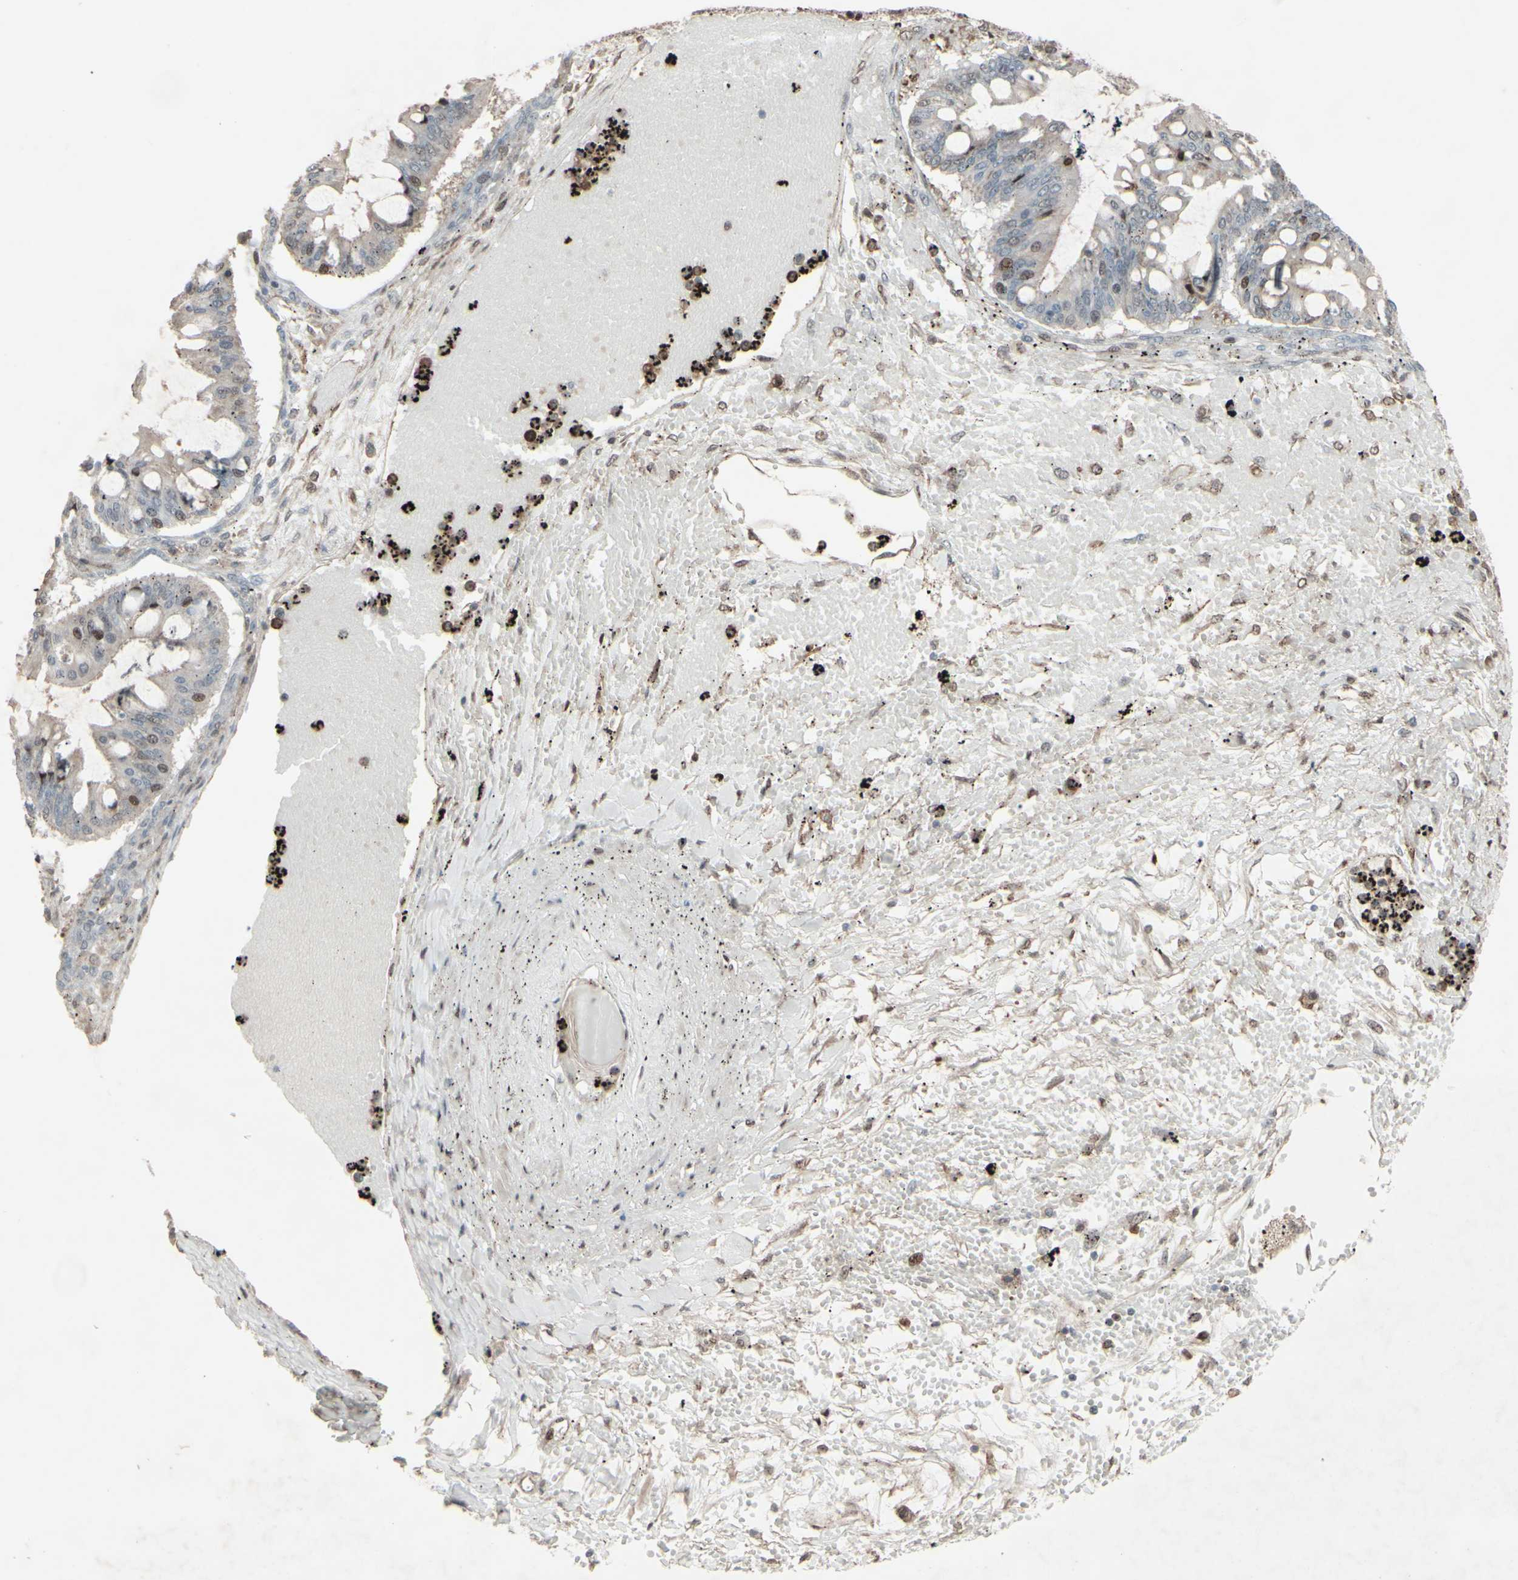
{"staining": {"intensity": "moderate", "quantity": "<25%", "location": "nuclear"}, "tissue": "ovarian cancer", "cell_type": "Tumor cells", "image_type": "cancer", "snomed": [{"axis": "morphology", "description": "Cystadenocarcinoma, mucinous, NOS"}, {"axis": "topography", "description": "Ovary"}], "caption": "There is low levels of moderate nuclear positivity in tumor cells of mucinous cystadenocarcinoma (ovarian), as demonstrated by immunohistochemical staining (brown color).", "gene": "CD33", "patient": {"sex": "female", "age": 73}}